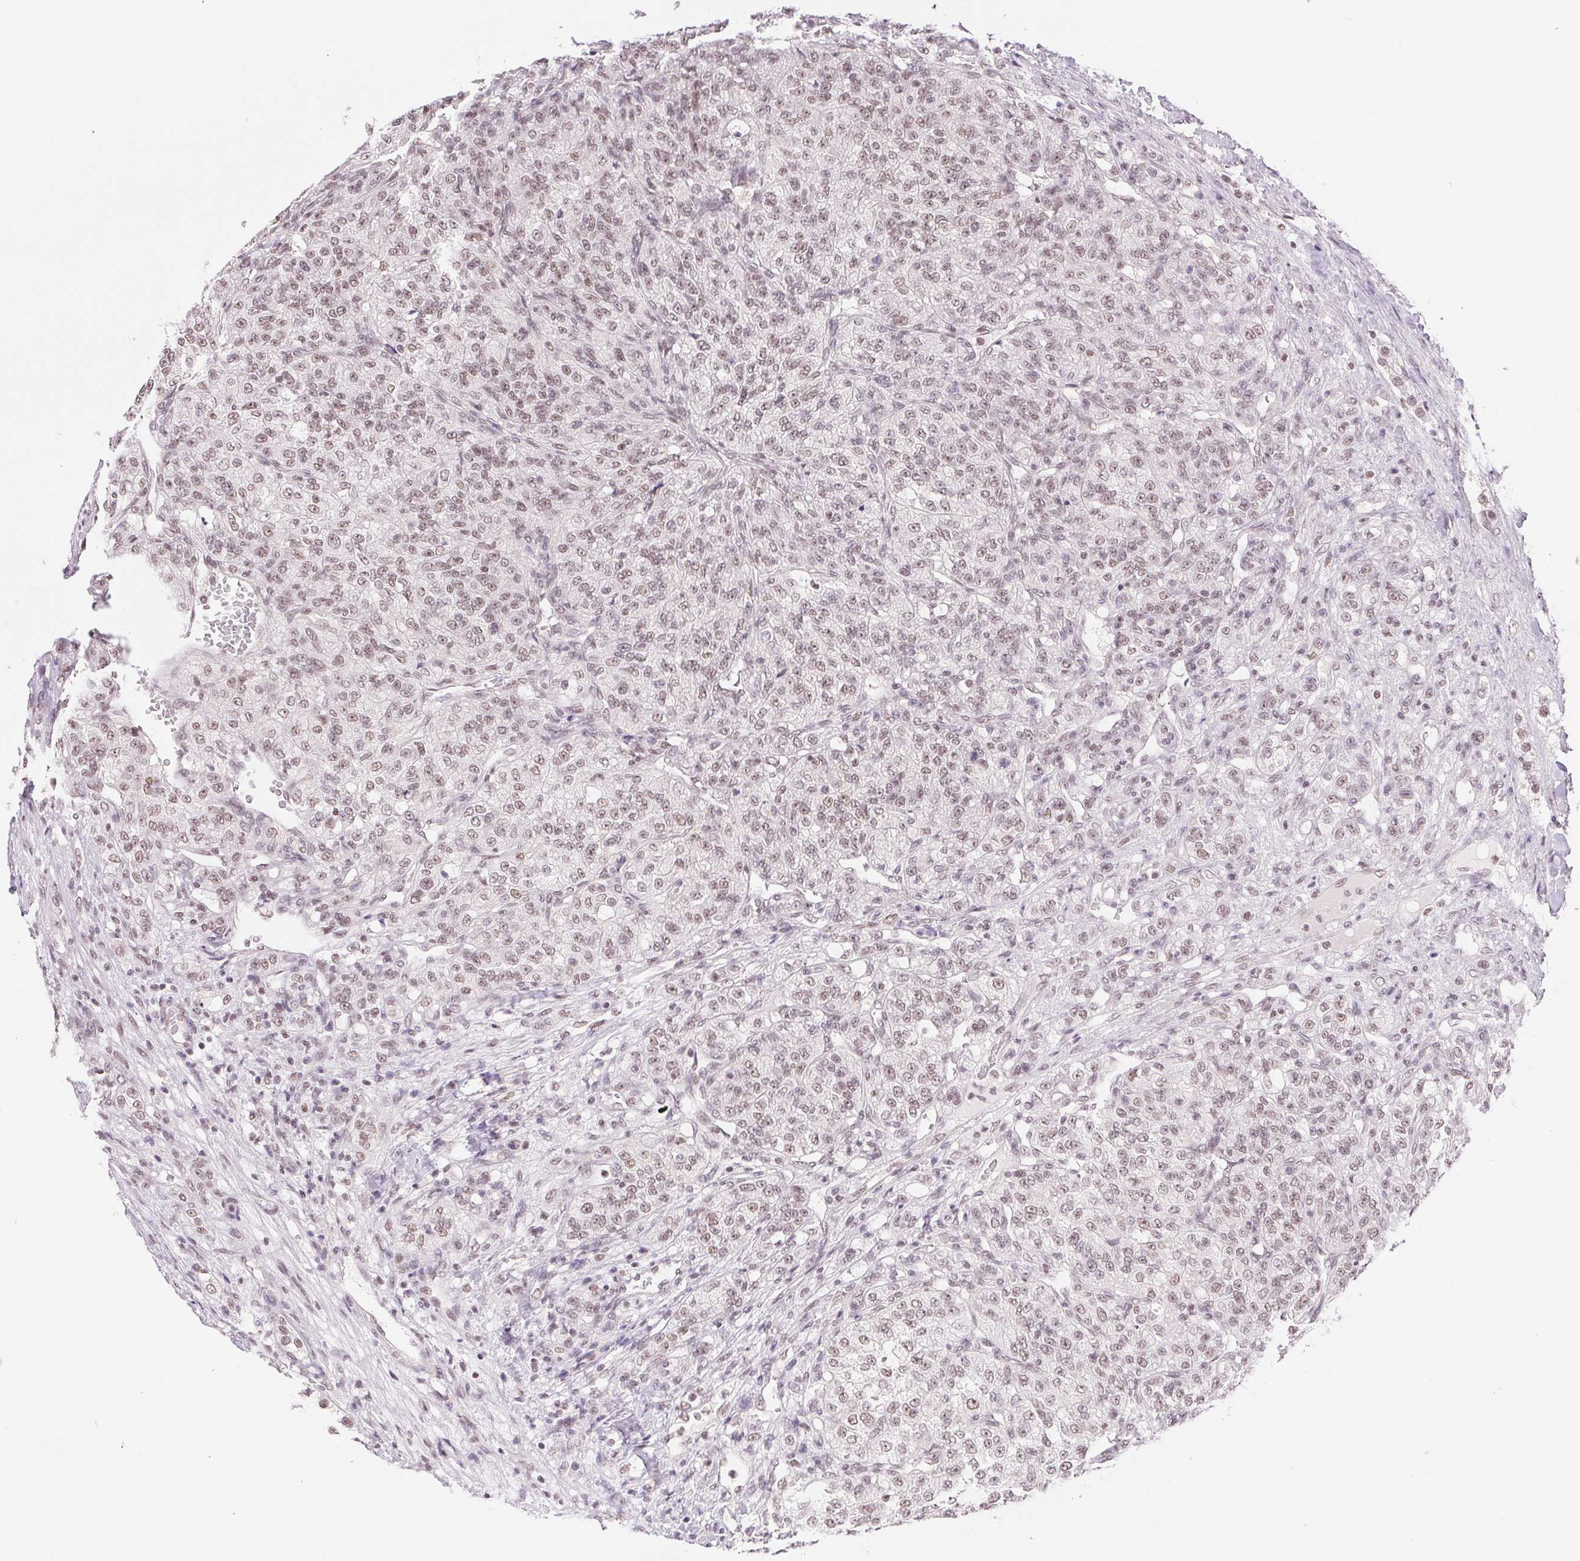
{"staining": {"intensity": "weak", "quantity": "25%-75%", "location": "nuclear"}, "tissue": "renal cancer", "cell_type": "Tumor cells", "image_type": "cancer", "snomed": [{"axis": "morphology", "description": "Adenocarcinoma, NOS"}, {"axis": "topography", "description": "Kidney"}], "caption": "This image reveals renal cancer (adenocarcinoma) stained with IHC to label a protein in brown. The nuclear of tumor cells show weak positivity for the protein. Nuclei are counter-stained blue.", "gene": "RPRD1B", "patient": {"sex": "female", "age": 63}}